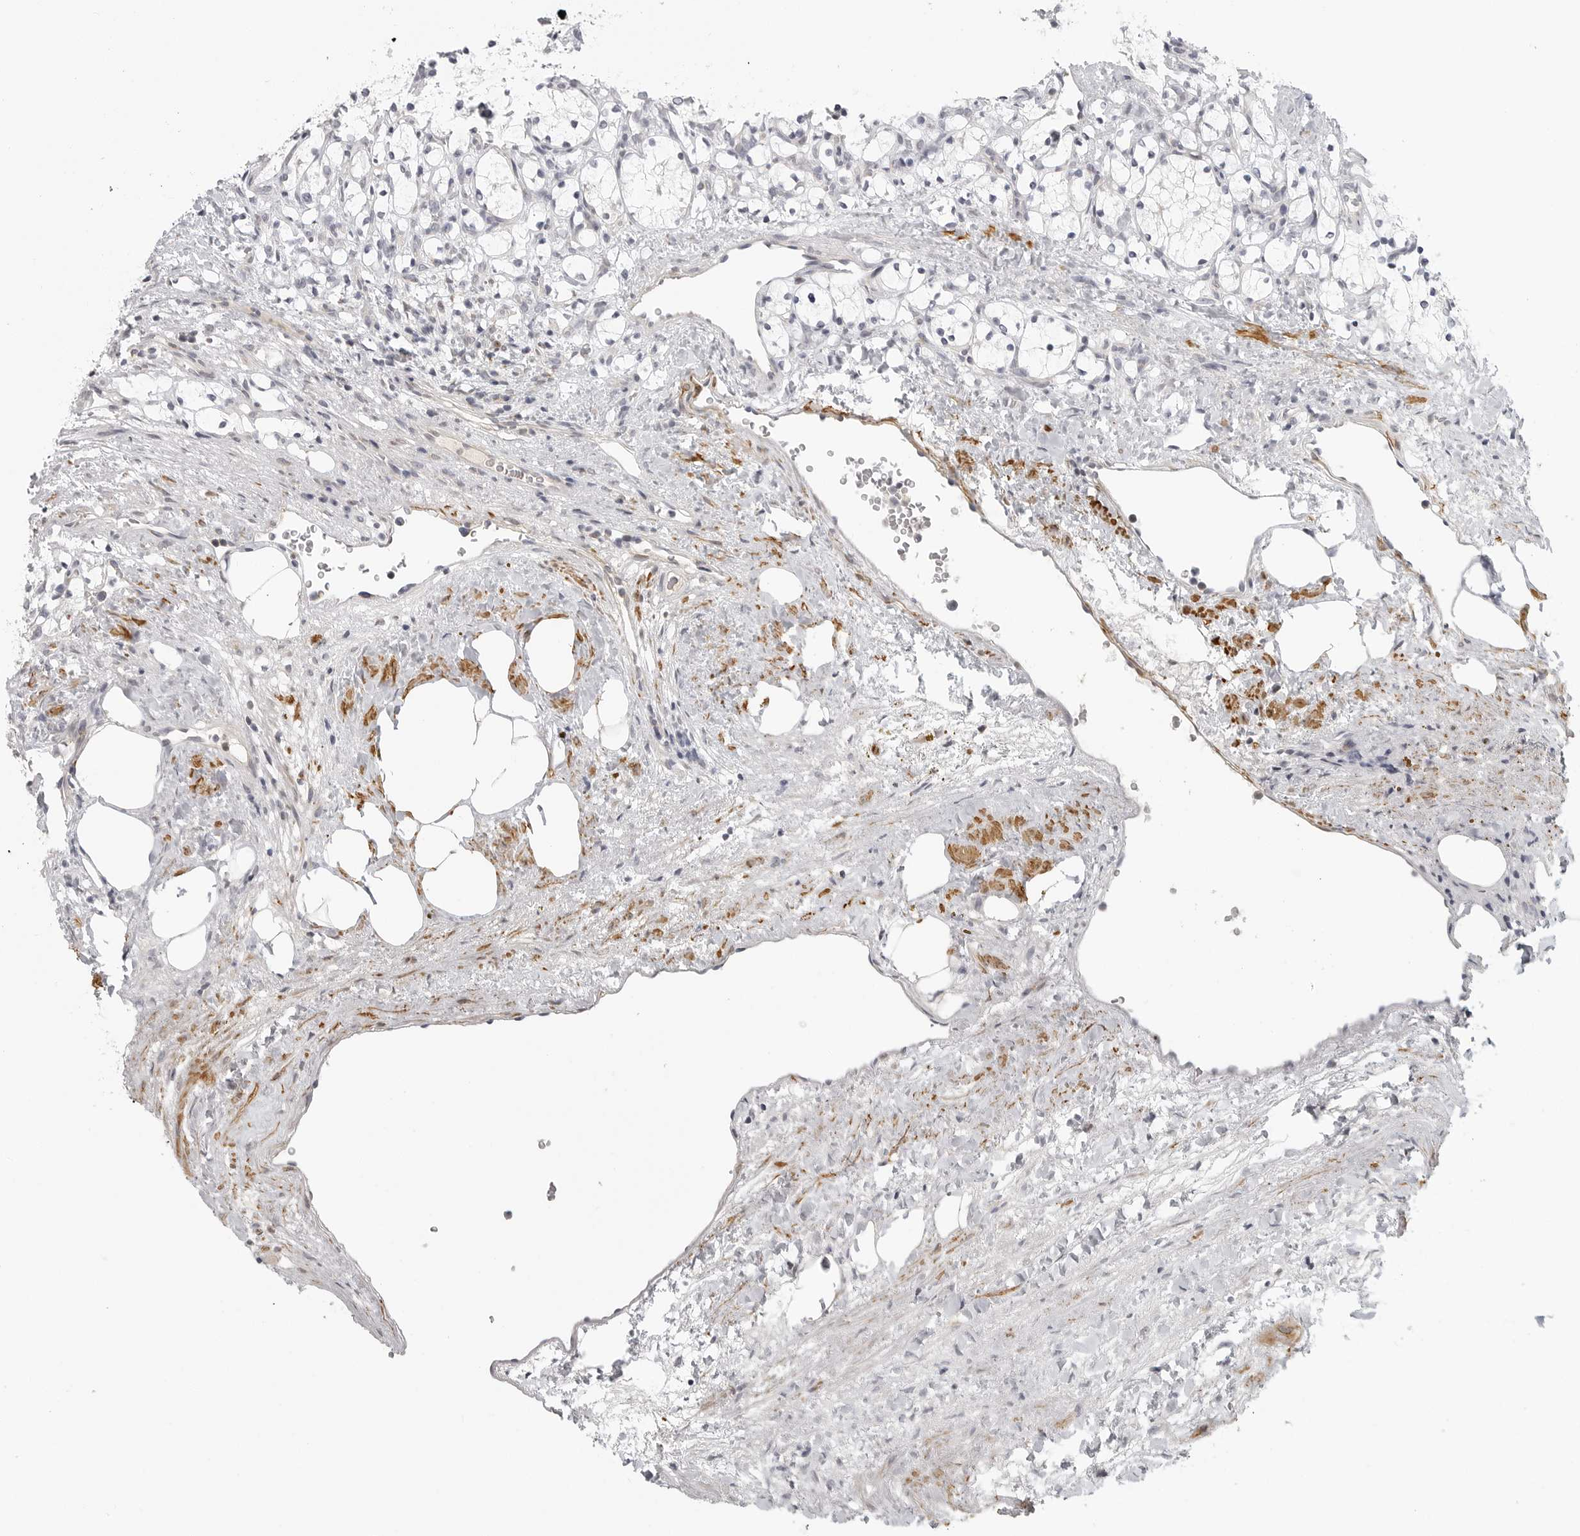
{"staining": {"intensity": "negative", "quantity": "none", "location": "none"}, "tissue": "renal cancer", "cell_type": "Tumor cells", "image_type": "cancer", "snomed": [{"axis": "morphology", "description": "Adenocarcinoma, NOS"}, {"axis": "topography", "description": "Kidney"}], "caption": "This micrograph is of renal adenocarcinoma stained with IHC to label a protein in brown with the nuclei are counter-stained blue. There is no positivity in tumor cells.", "gene": "MAP7D1", "patient": {"sex": "female", "age": 69}}